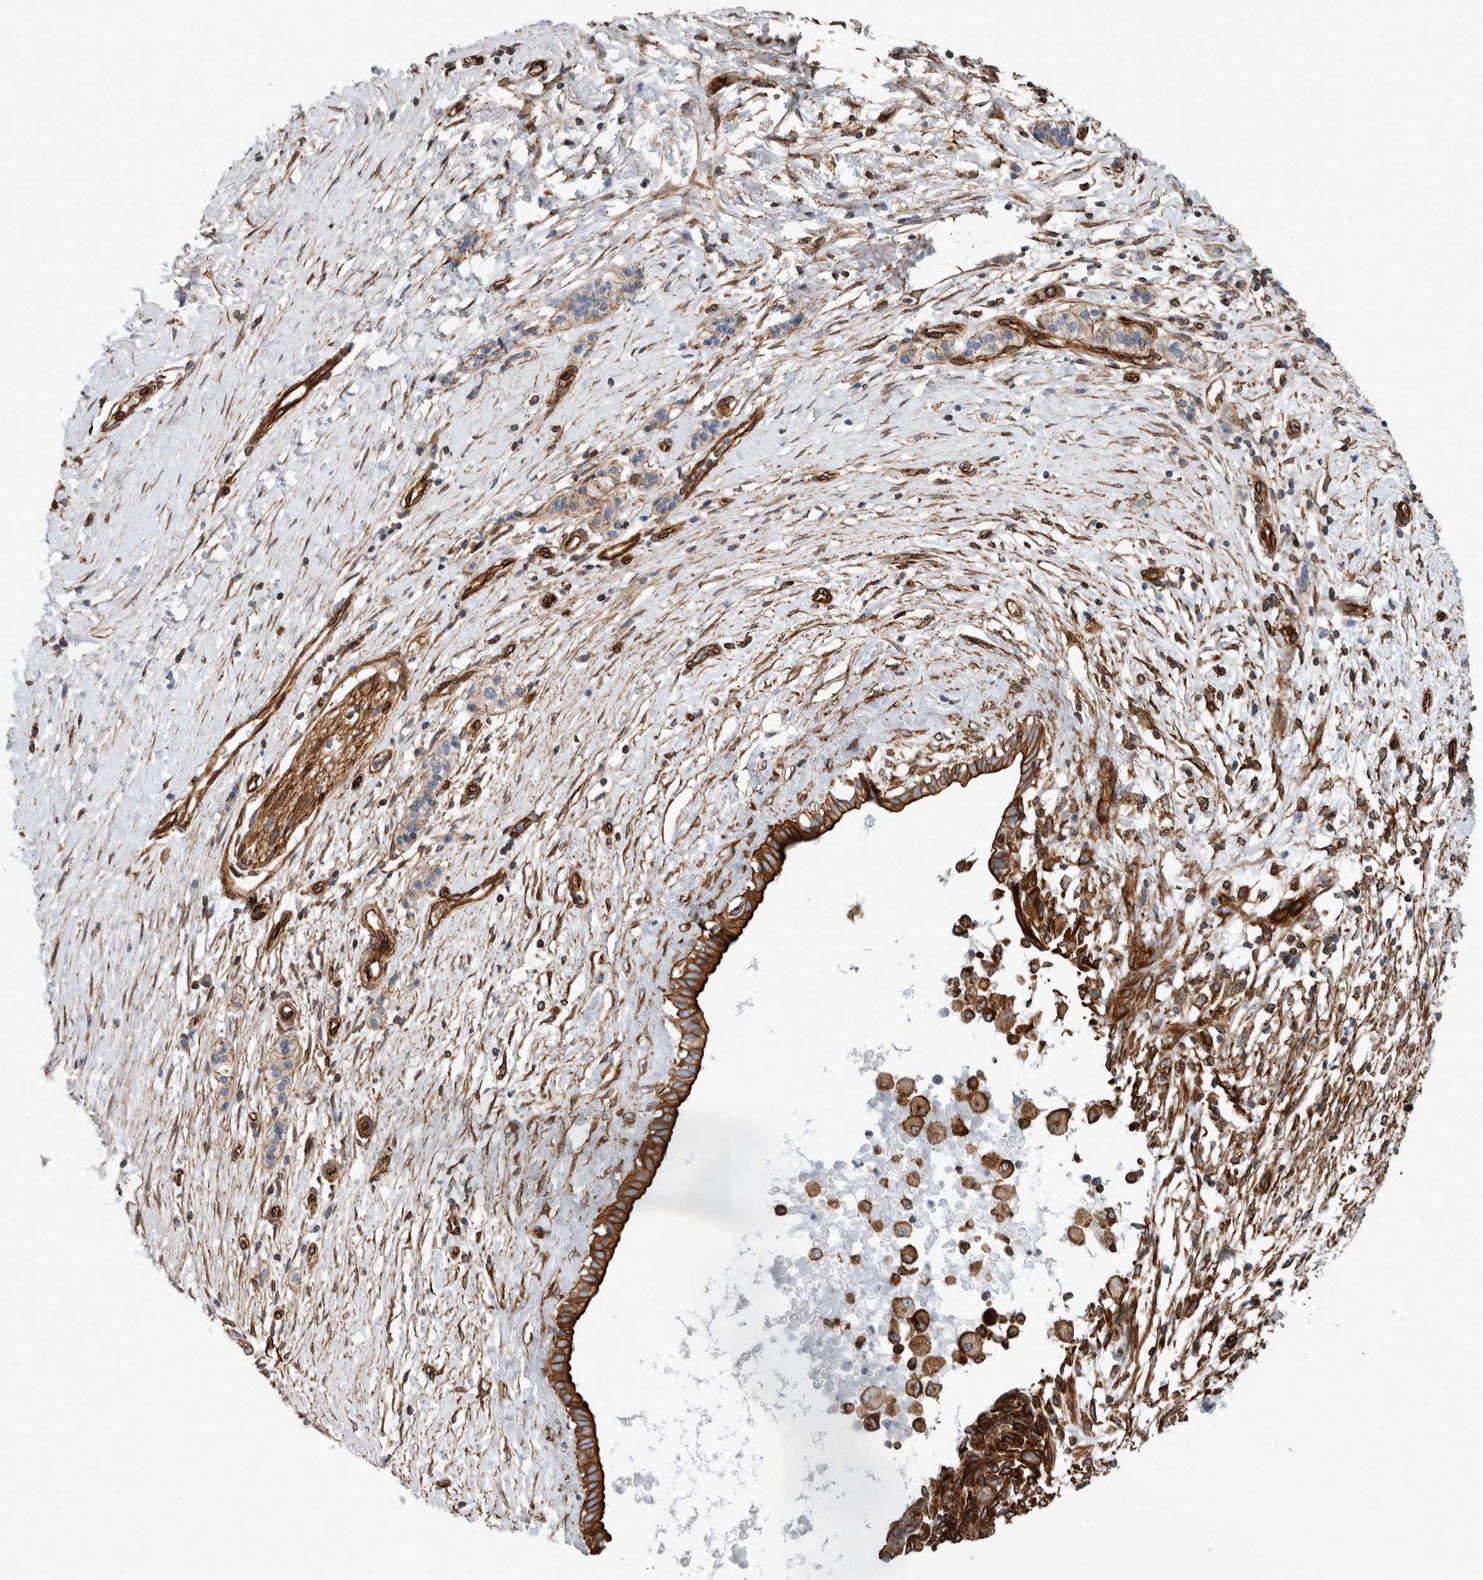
{"staining": {"intensity": "moderate", "quantity": "25%-75%", "location": "cytoplasmic/membranous"}, "tissue": "pancreatic cancer", "cell_type": "Tumor cells", "image_type": "cancer", "snomed": [{"axis": "morphology", "description": "Adenocarcinoma, NOS"}, {"axis": "topography", "description": "Pancreas"}], "caption": "This is a micrograph of immunohistochemistry (IHC) staining of pancreatic cancer (adenocarcinoma), which shows moderate expression in the cytoplasmic/membranous of tumor cells.", "gene": "PLEC", "patient": {"sex": "male", "age": 50}}